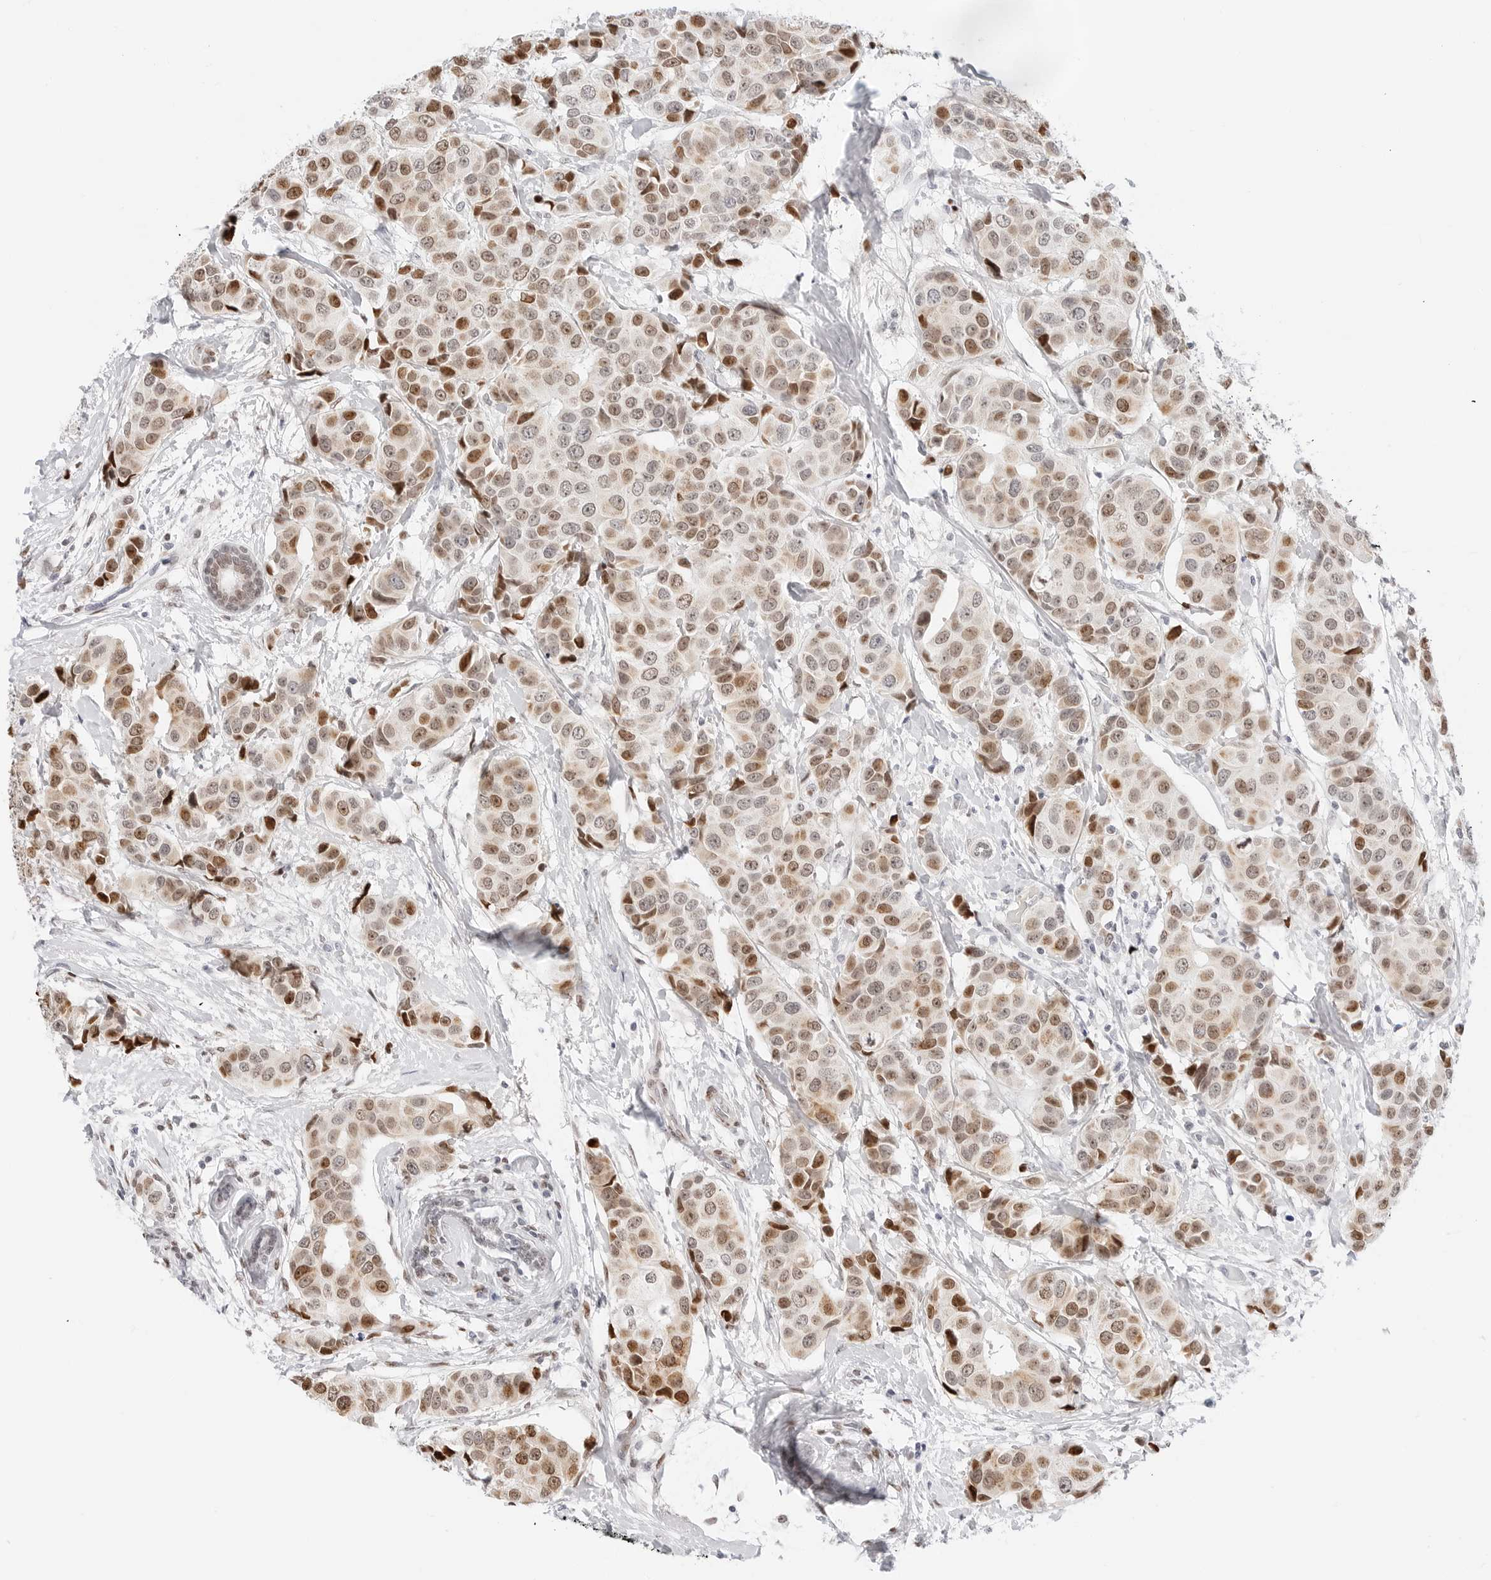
{"staining": {"intensity": "moderate", "quantity": ">75%", "location": "nuclear"}, "tissue": "breast cancer", "cell_type": "Tumor cells", "image_type": "cancer", "snomed": [{"axis": "morphology", "description": "Normal tissue, NOS"}, {"axis": "morphology", "description": "Duct carcinoma"}, {"axis": "topography", "description": "Breast"}], "caption": "IHC staining of breast cancer (intraductal carcinoma), which displays medium levels of moderate nuclear staining in approximately >75% of tumor cells indicating moderate nuclear protein positivity. The staining was performed using DAB (3,3'-diaminobenzidine) (brown) for protein detection and nuclei were counterstained in hematoxylin (blue).", "gene": "SPIDR", "patient": {"sex": "female", "age": 39}}